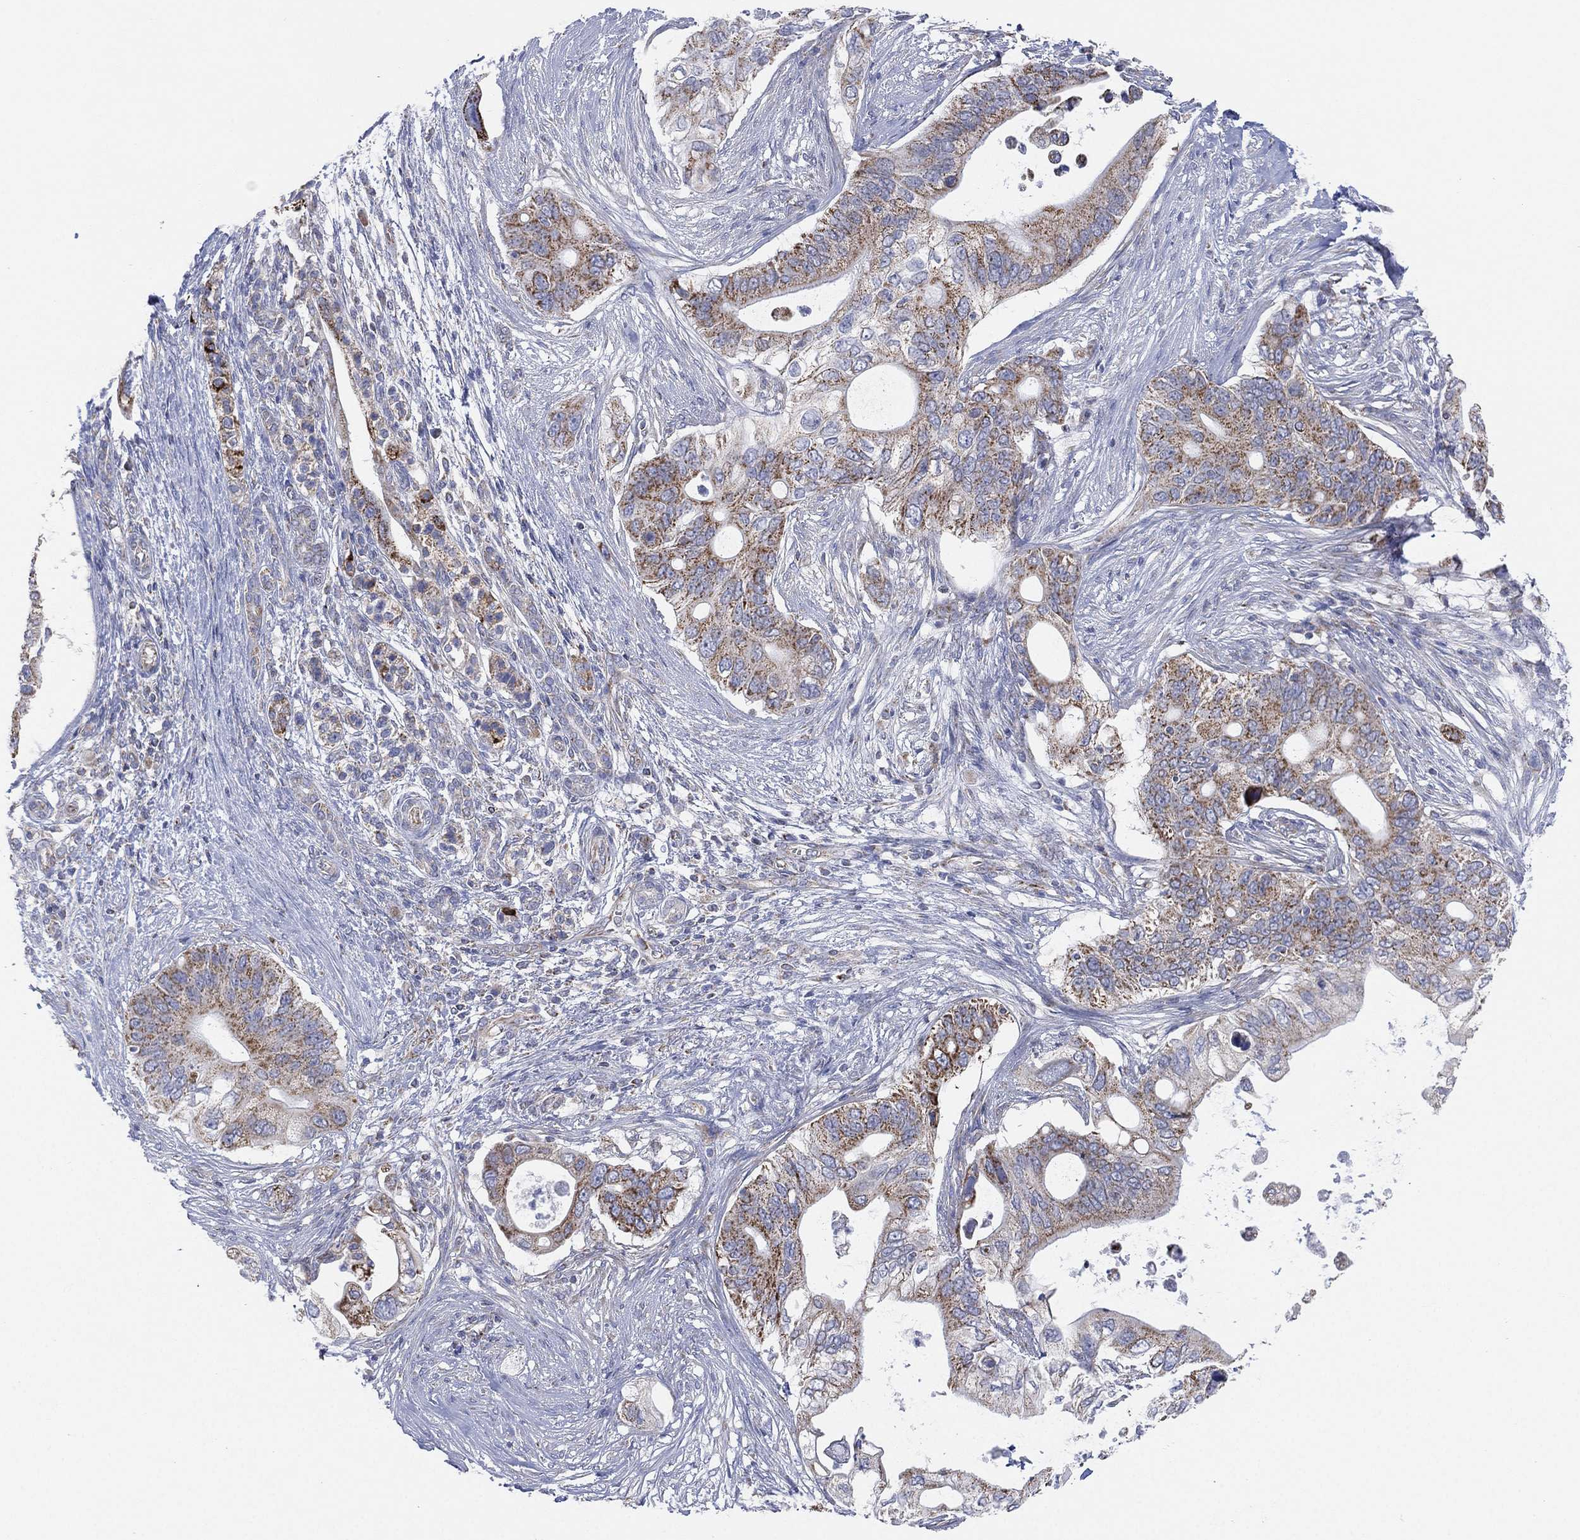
{"staining": {"intensity": "moderate", "quantity": ">75%", "location": "cytoplasmic/membranous"}, "tissue": "pancreatic cancer", "cell_type": "Tumor cells", "image_type": "cancer", "snomed": [{"axis": "morphology", "description": "Adenocarcinoma, NOS"}, {"axis": "topography", "description": "Pancreas"}], "caption": "The micrograph demonstrates staining of adenocarcinoma (pancreatic), revealing moderate cytoplasmic/membranous protein positivity (brown color) within tumor cells.", "gene": "INA", "patient": {"sex": "female", "age": 72}}